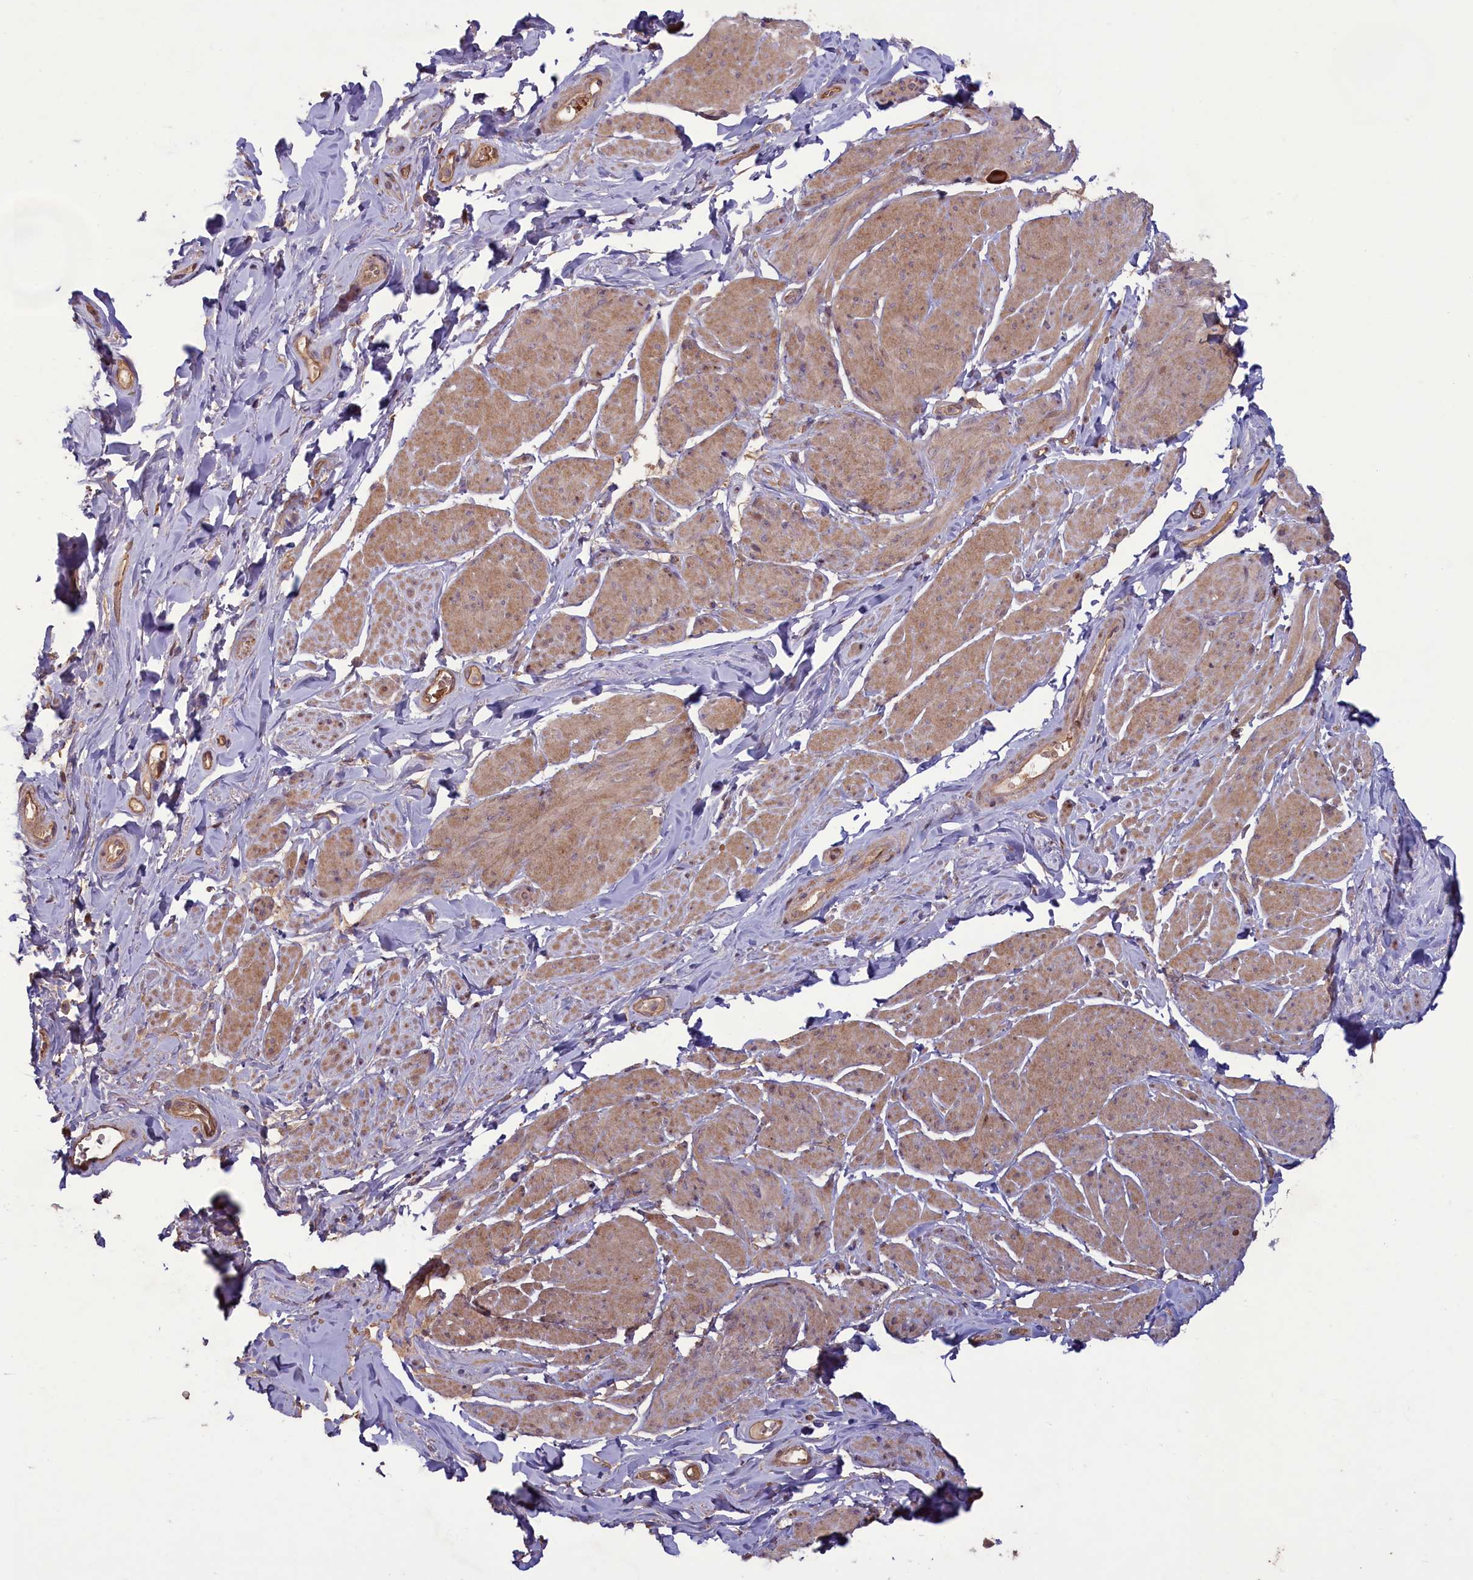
{"staining": {"intensity": "moderate", "quantity": "25%-75%", "location": "cytoplasmic/membranous"}, "tissue": "smooth muscle", "cell_type": "Smooth muscle cells", "image_type": "normal", "snomed": [{"axis": "morphology", "description": "Normal tissue, NOS"}, {"axis": "topography", "description": "Smooth muscle"}, {"axis": "topography", "description": "Peripheral nerve tissue"}], "caption": "Normal smooth muscle was stained to show a protein in brown. There is medium levels of moderate cytoplasmic/membranous positivity in approximately 25%-75% of smooth muscle cells. The protein of interest is shown in brown color, while the nuclei are stained blue.", "gene": "CIAO2B", "patient": {"sex": "male", "age": 69}}